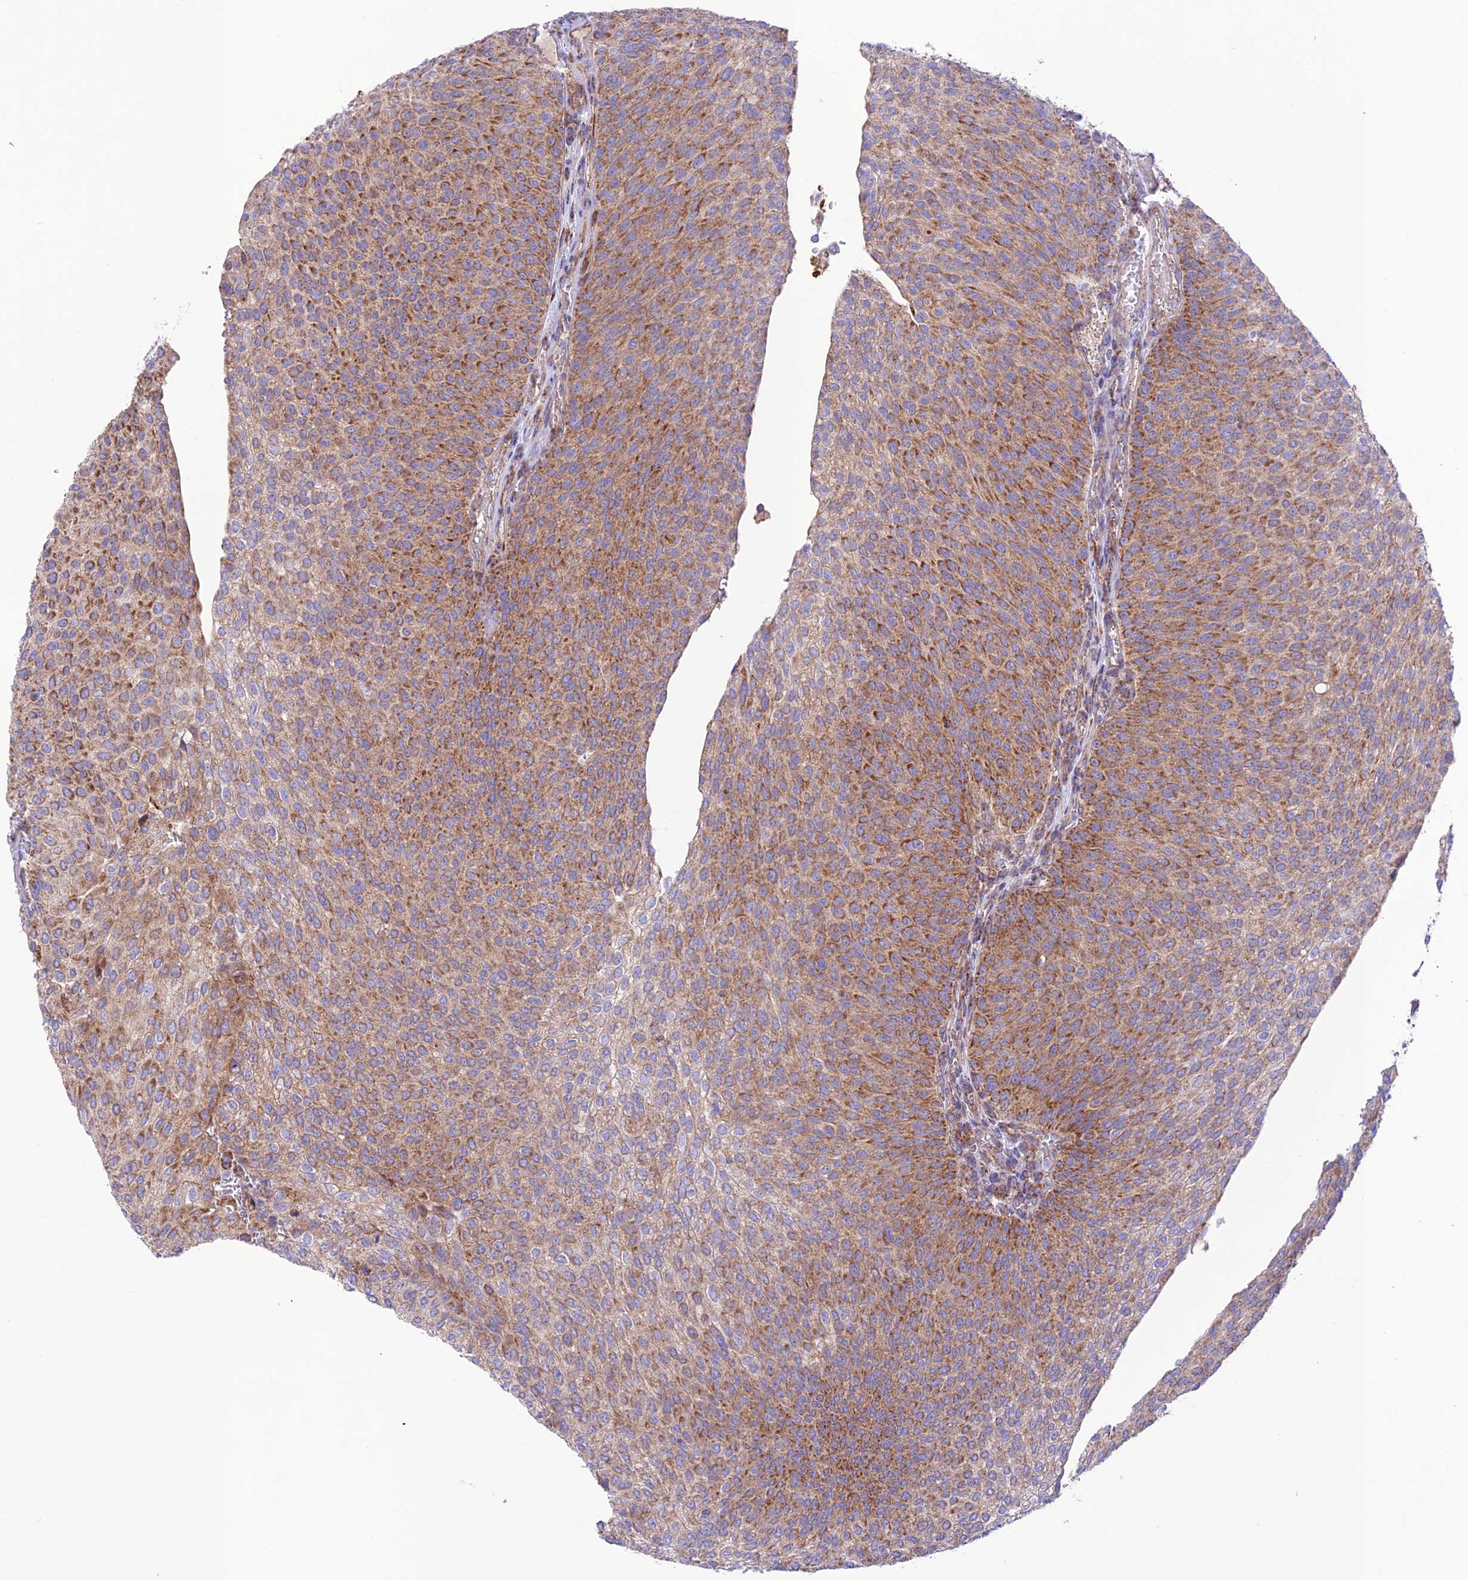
{"staining": {"intensity": "moderate", "quantity": ">75%", "location": "cytoplasmic/membranous"}, "tissue": "urothelial cancer", "cell_type": "Tumor cells", "image_type": "cancer", "snomed": [{"axis": "morphology", "description": "Urothelial carcinoma, High grade"}, {"axis": "topography", "description": "Urinary bladder"}], "caption": "Tumor cells exhibit medium levels of moderate cytoplasmic/membranous positivity in approximately >75% of cells in urothelial carcinoma (high-grade).", "gene": "UAP1L1", "patient": {"sex": "female", "age": 79}}